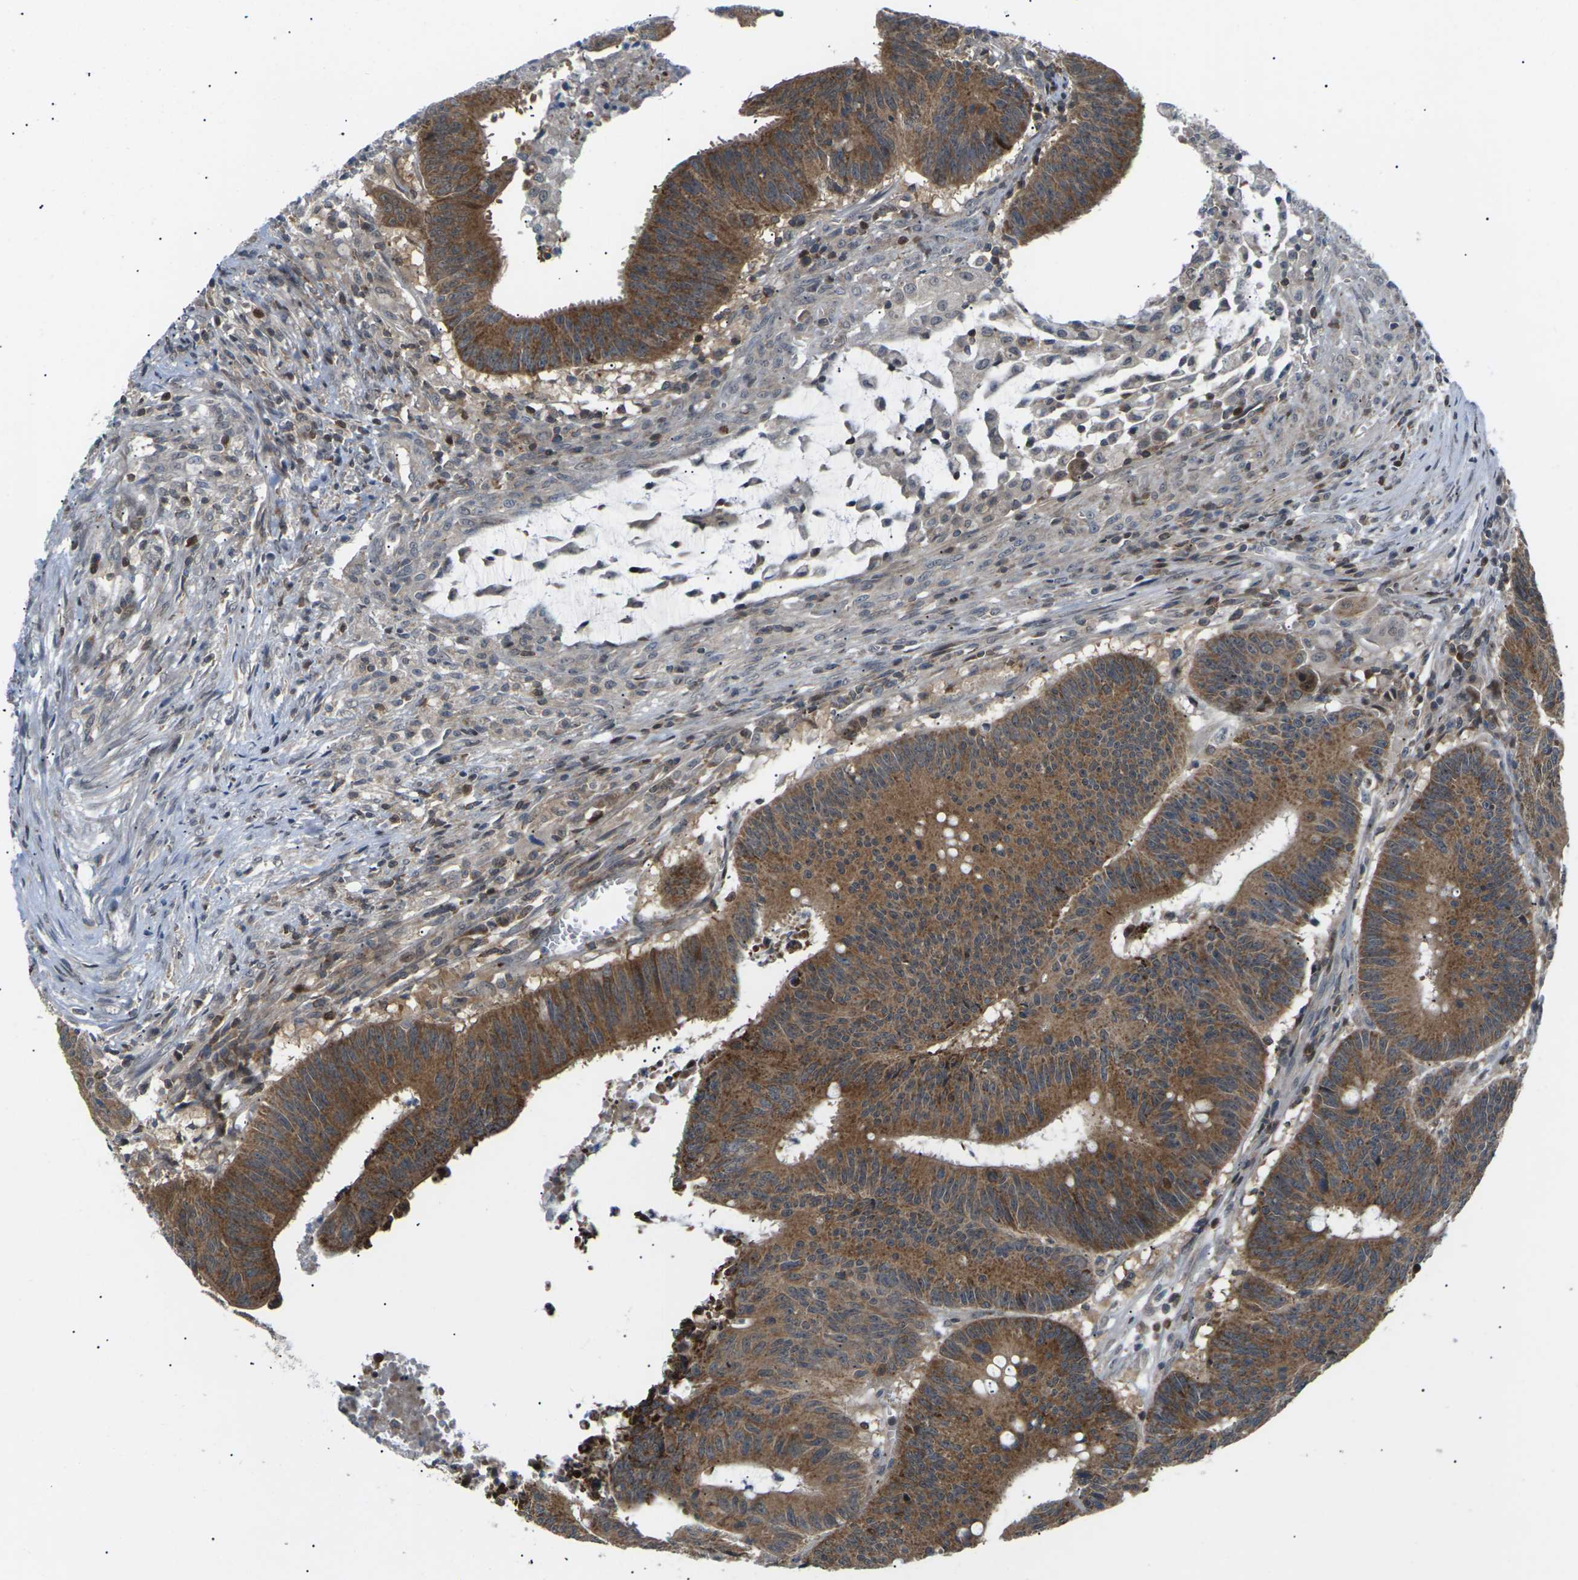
{"staining": {"intensity": "moderate", "quantity": ">75%", "location": "cytoplasmic/membranous"}, "tissue": "colorectal cancer", "cell_type": "Tumor cells", "image_type": "cancer", "snomed": [{"axis": "morphology", "description": "Adenocarcinoma, NOS"}, {"axis": "topography", "description": "Colon"}], "caption": "This is an image of IHC staining of colorectal cancer, which shows moderate positivity in the cytoplasmic/membranous of tumor cells.", "gene": "RPS6KA3", "patient": {"sex": "male", "age": 45}}